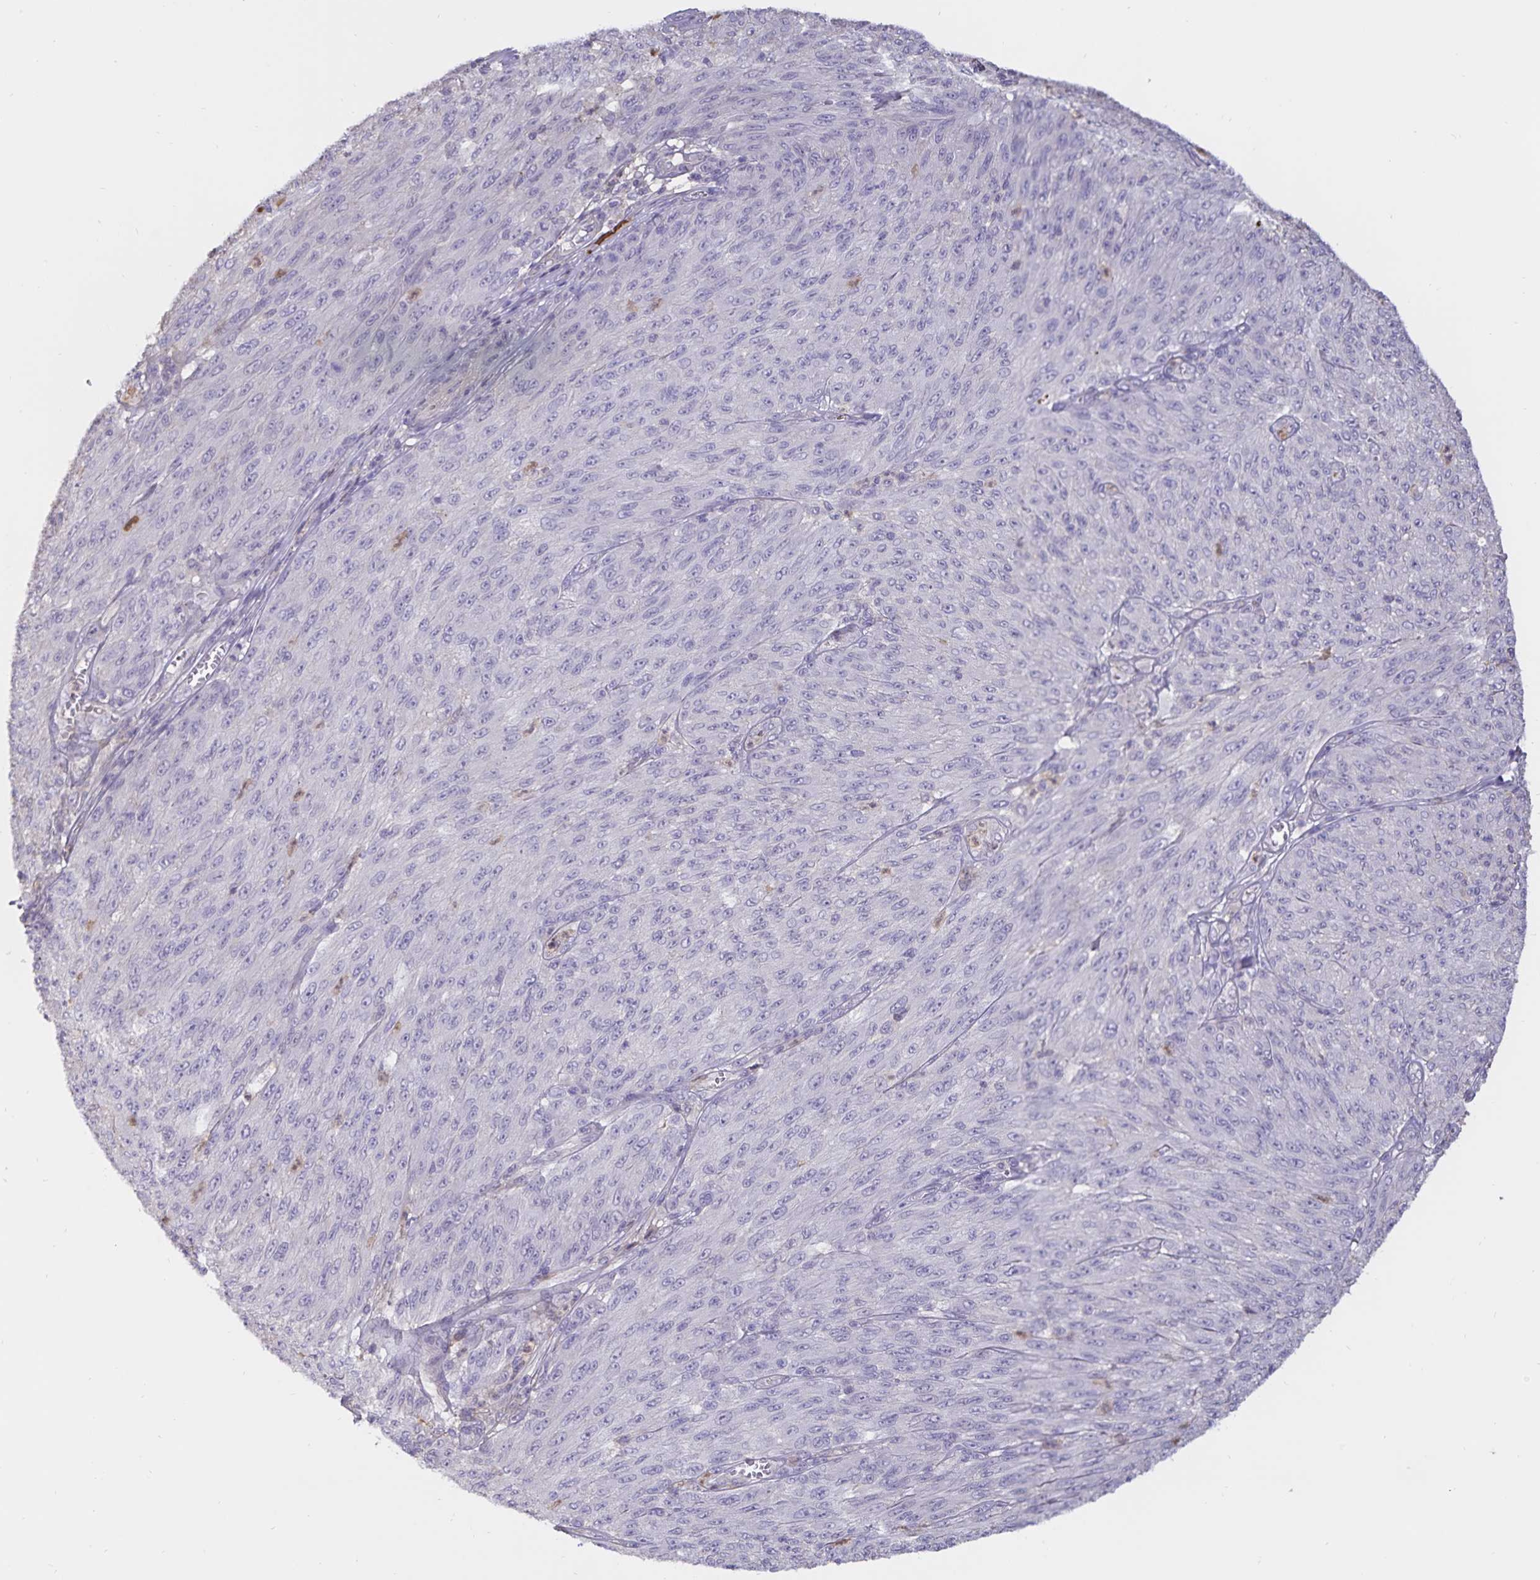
{"staining": {"intensity": "negative", "quantity": "none", "location": "none"}, "tissue": "melanoma", "cell_type": "Tumor cells", "image_type": "cancer", "snomed": [{"axis": "morphology", "description": "Malignant melanoma, NOS"}, {"axis": "topography", "description": "Skin"}], "caption": "Immunohistochemistry of malignant melanoma exhibits no expression in tumor cells.", "gene": "FGG", "patient": {"sex": "male", "age": 85}}